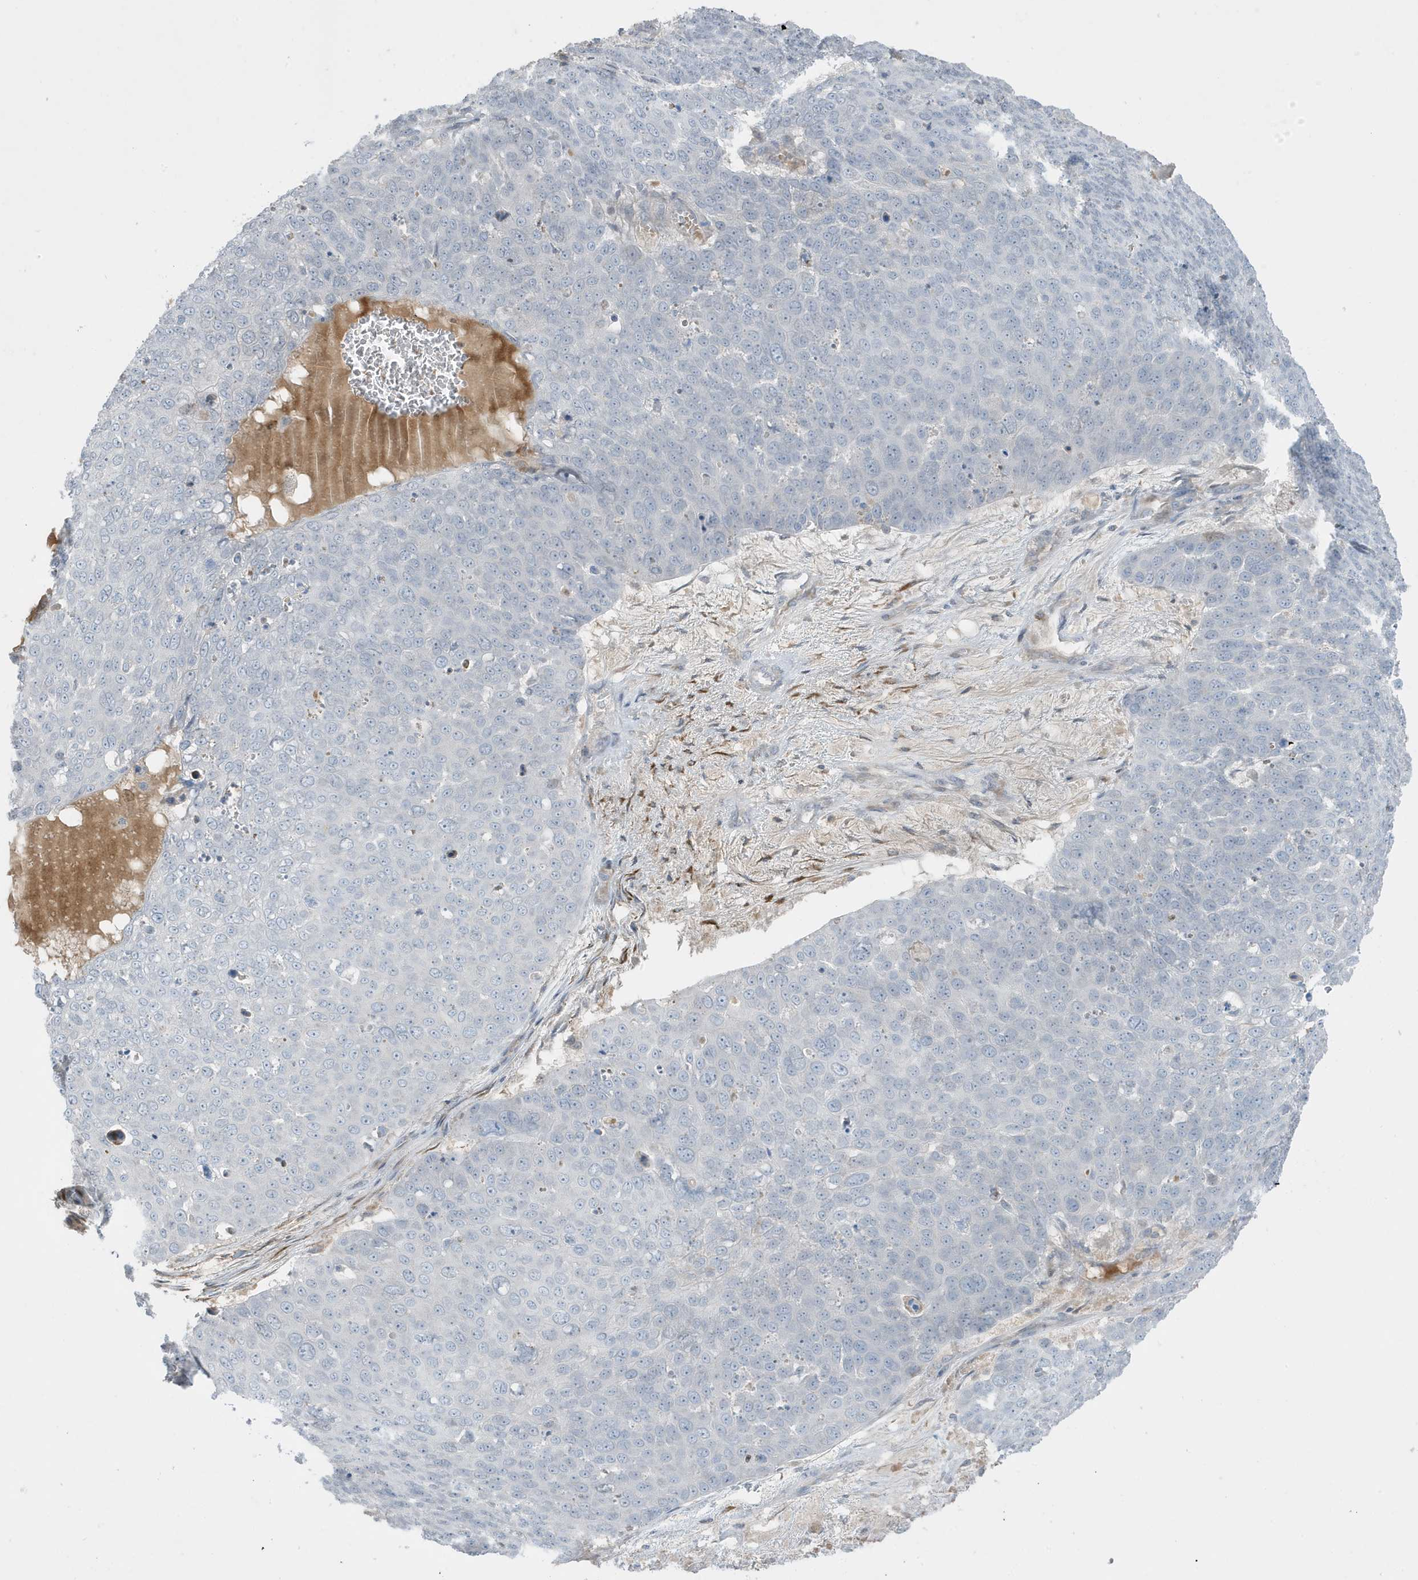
{"staining": {"intensity": "negative", "quantity": "none", "location": "none"}, "tissue": "skin cancer", "cell_type": "Tumor cells", "image_type": "cancer", "snomed": [{"axis": "morphology", "description": "Squamous cell carcinoma, NOS"}, {"axis": "topography", "description": "Skin"}], "caption": "Skin cancer was stained to show a protein in brown. There is no significant expression in tumor cells.", "gene": "FNDC1", "patient": {"sex": "male", "age": 71}}